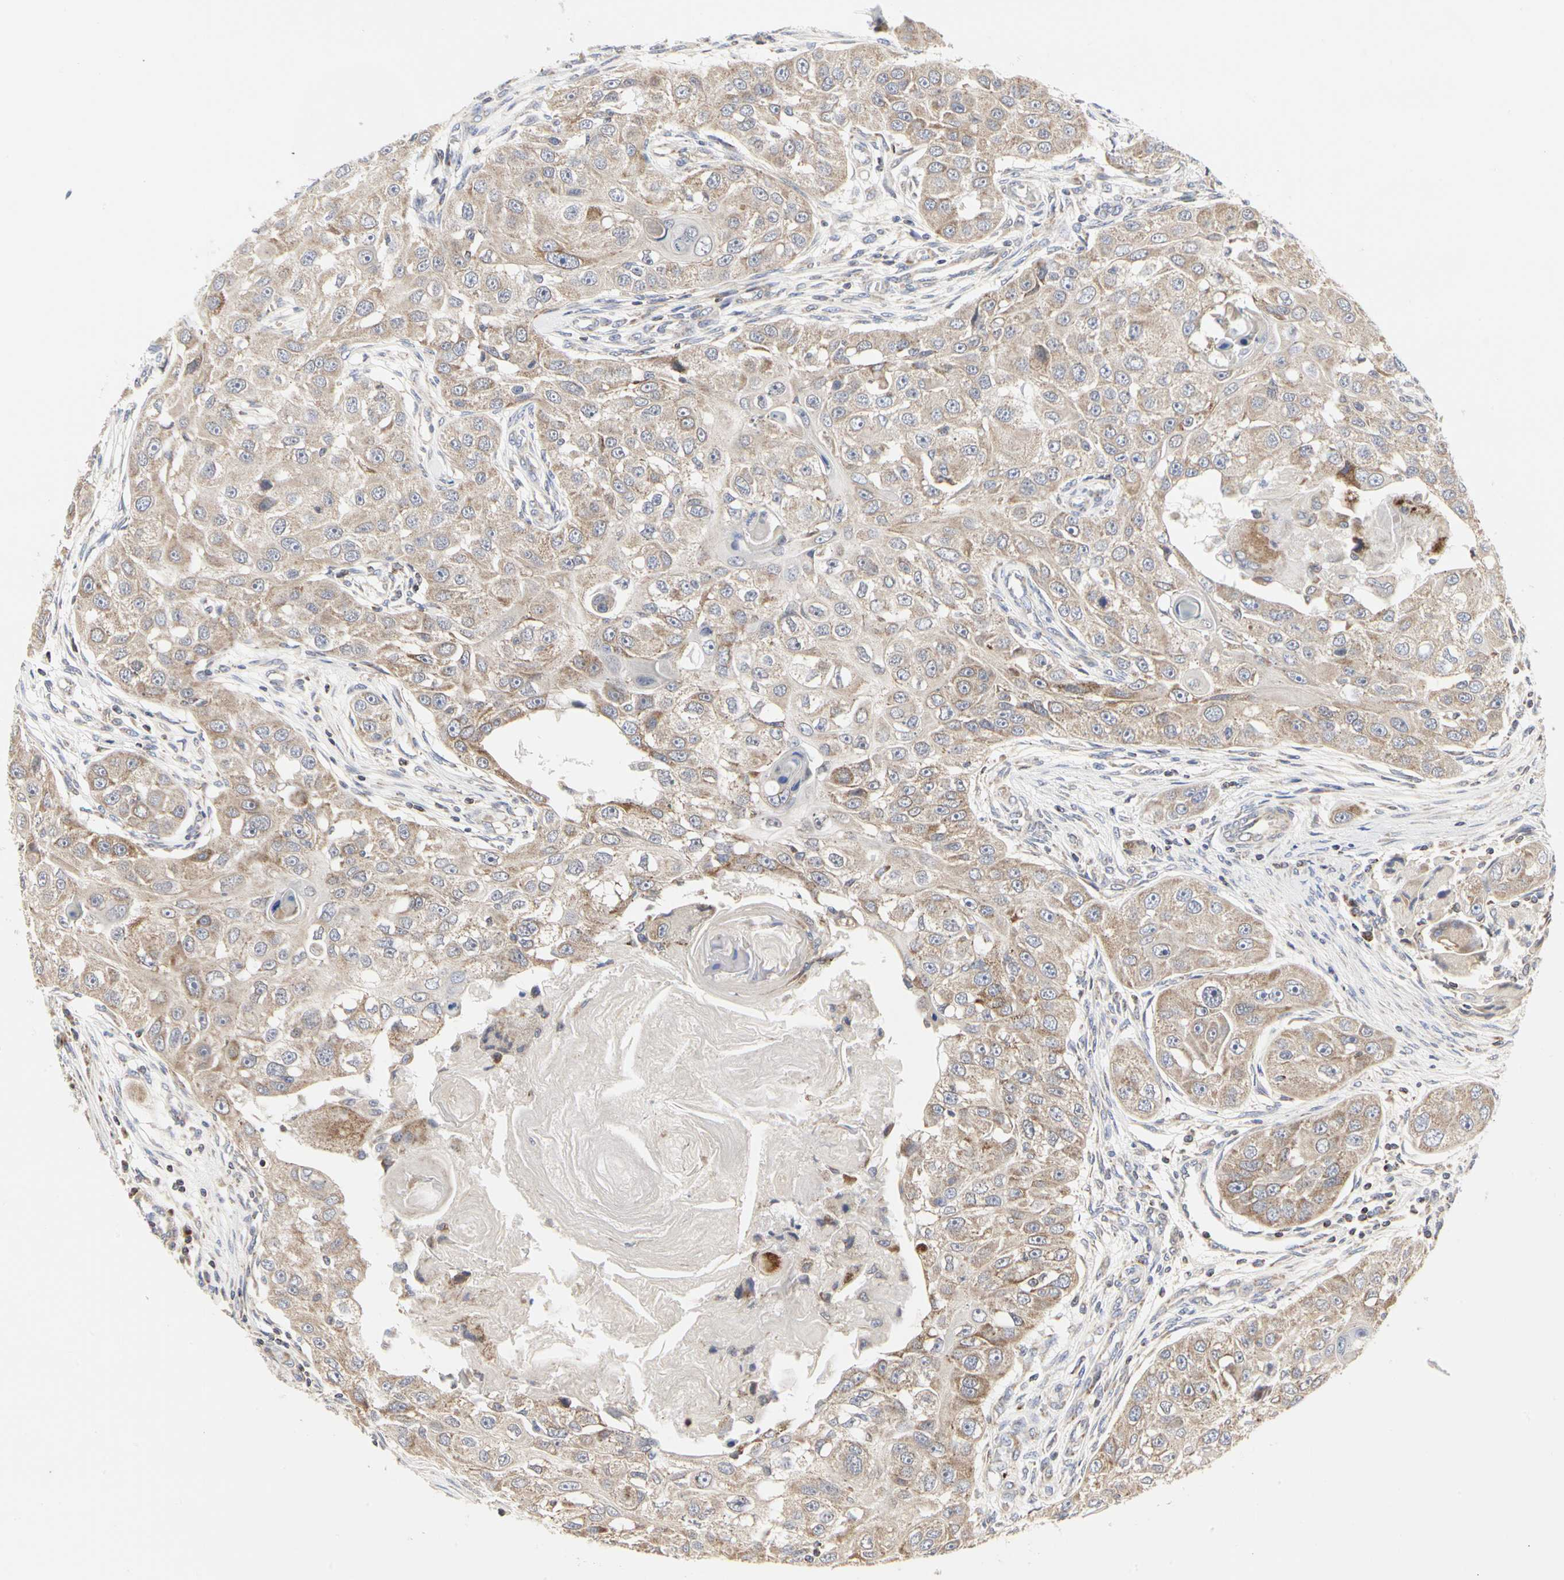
{"staining": {"intensity": "weak", "quantity": "25%-75%", "location": "cytoplasmic/membranous"}, "tissue": "head and neck cancer", "cell_type": "Tumor cells", "image_type": "cancer", "snomed": [{"axis": "morphology", "description": "Normal tissue, NOS"}, {"axis": "morphology", "description": "Squamous cell carcinoma, NOS"}, {"axis": "topography", "description": "Skeletal muscle"}, {"axis": "topography", "description": "Head-Neck"}], "caption": "Immunohistochemical staining of human head and neck cancer (squamous cell carcinoma) shows low levels of weak cytoplasmic/membranous expression in about 25%-75% of tumor cells.", "gene": "TSKU", "patient": {"sex": "male", "age": 51}}